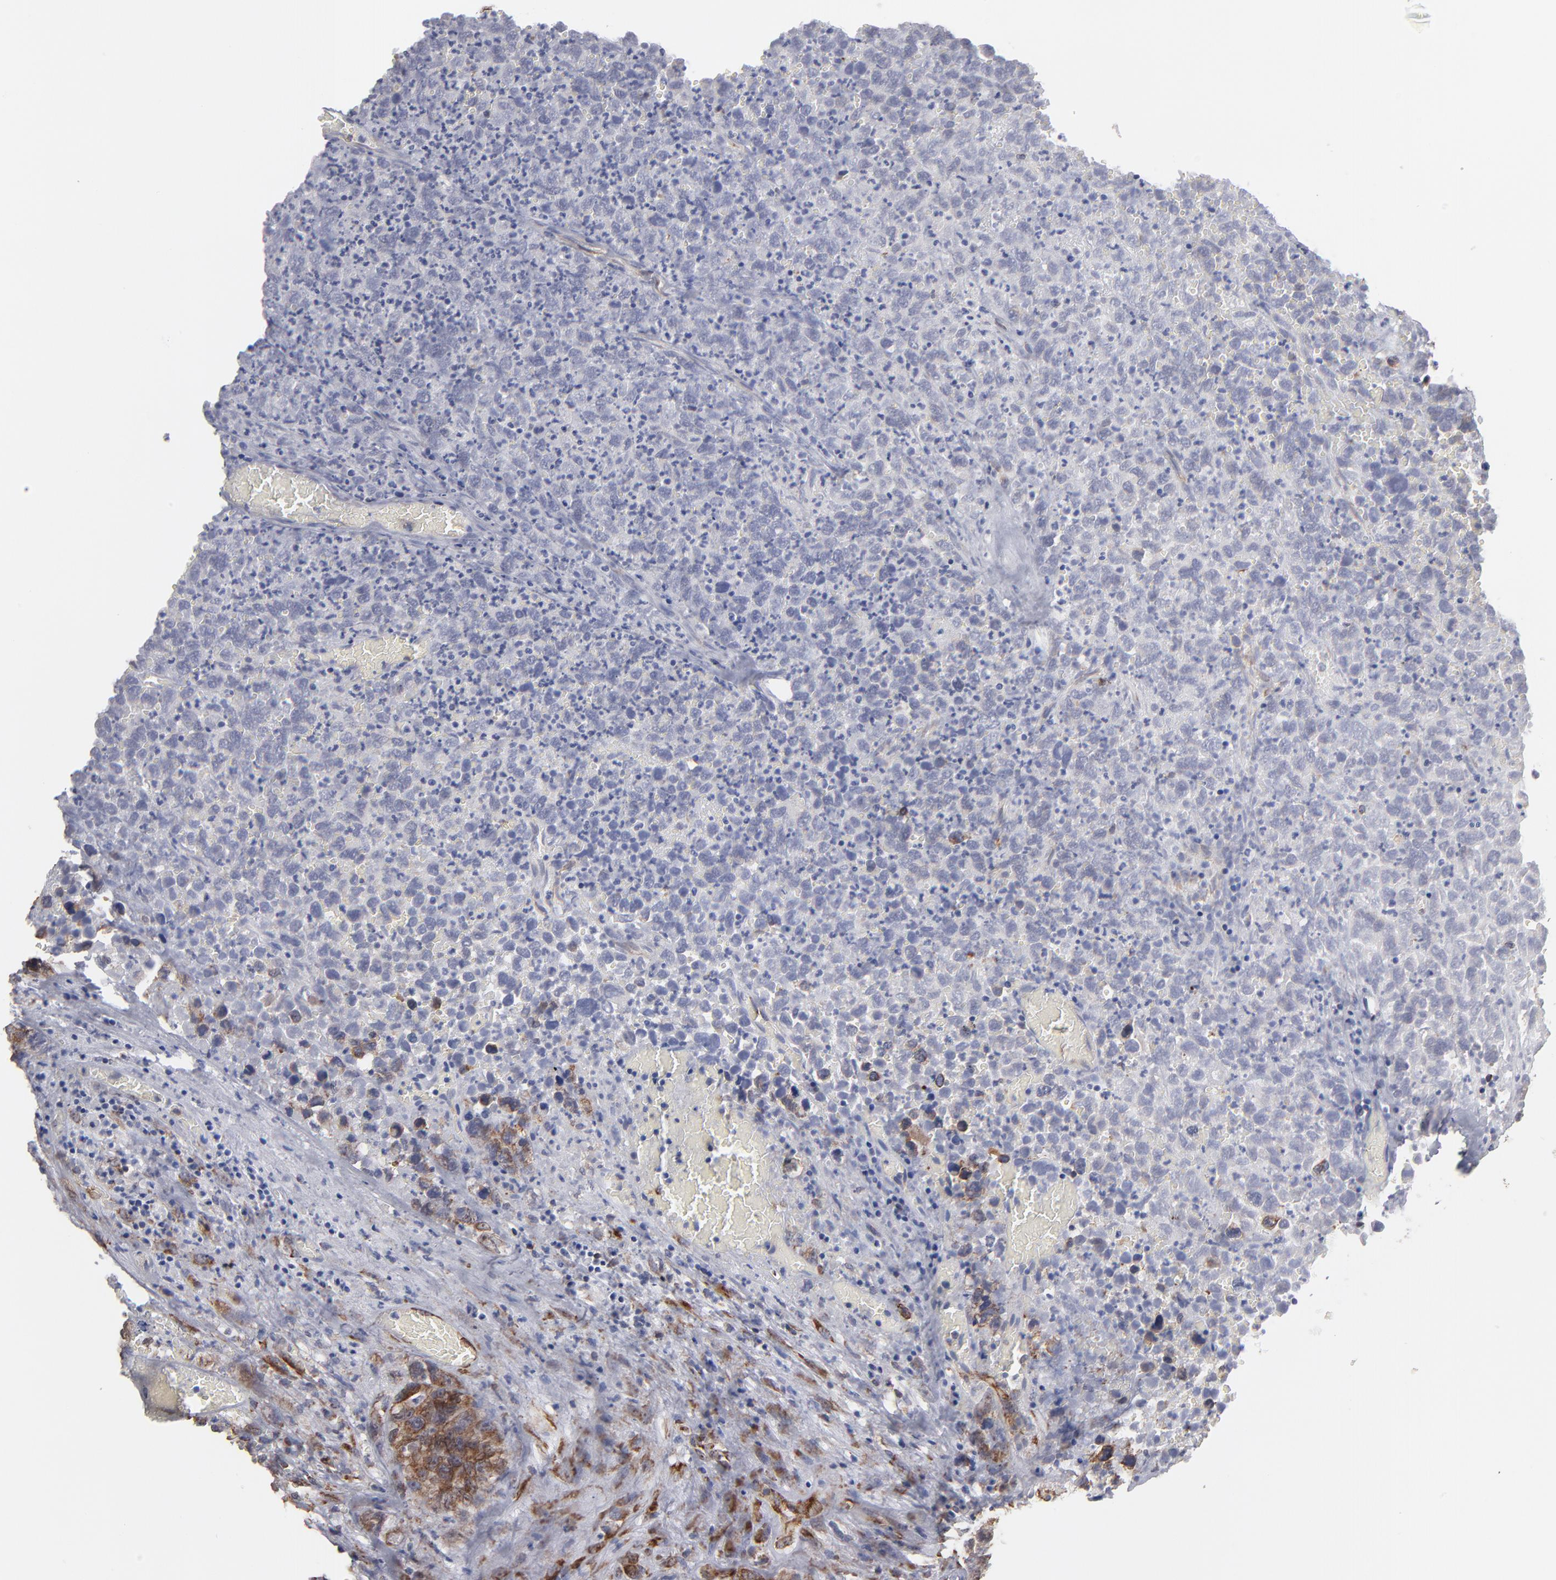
{"staining": {"intensity": "moderate", "quantity": "25%-75%", "location": "cytoplasmic/membranous"}, "tissue": "testis cancer", "cell_type": "Tumor cells", "image_type": "cancer", "snomed": [{"axis": "morphology", "description": "Carcinoma, Embryonal, NOS"}, {"axis": "topography", "description": "Testis"}], "caption": "Immunohistochemistry histopathology image of neoplastic tissue: testis cancer (embryonal carcinoma) stained using immunohistochemistry reveals medium levels of moderate protein expression localized specifically in the cytoplasmic/membranous of tumor cells, appearing as a cytoplasmic/membranous brown color.", "gene": "KTN1", "patient": {"sex": "male", "age": 31}}